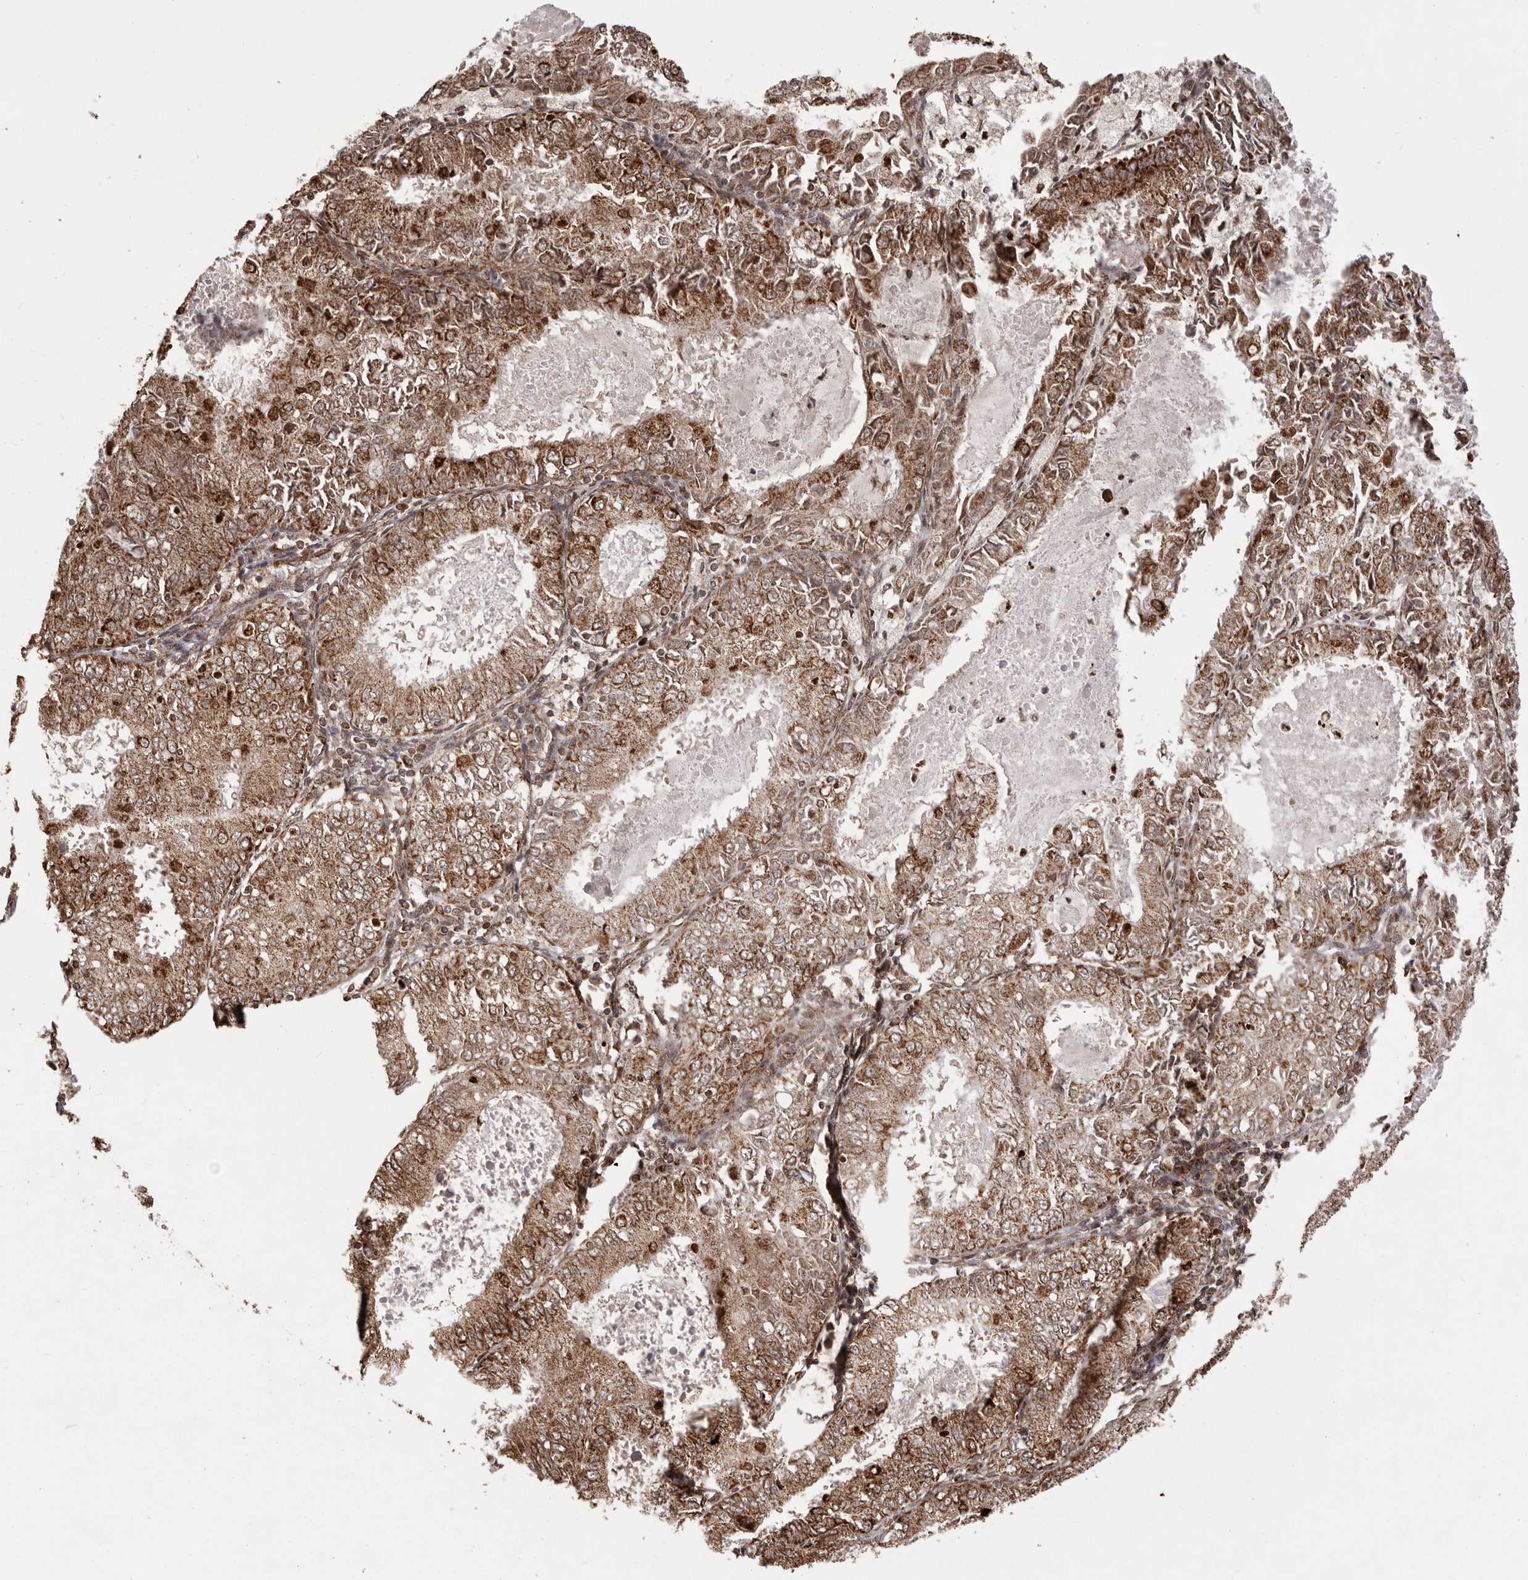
{"staining": {"intensity": "strong", "quantity": ">75%", "location": "cytoplasmic/membranous"}, "tissue": "endometrial cancer", "cell_type": "Tumor cells", "image_type": "cancer", "snomed": [{"axis": "morphology", "description": "Adenocarcinoma, NOS"}, {"axis": "topography", "description": "Endometrium"}], "caption": "A high amount of strong cytoplasmic/membranous staining is appreciated in approximately >75% of tumor cells in endometrial cancer tissue. The staining was performed using DAB (3,3'-diaminobenzidine) to visualize the protein expression in brown, while the nuclei were stained in blue with hematoxylin (Magnification: 20x).", "gene": "CHRM2", "patient": {"sex": "female", "age": 57}}